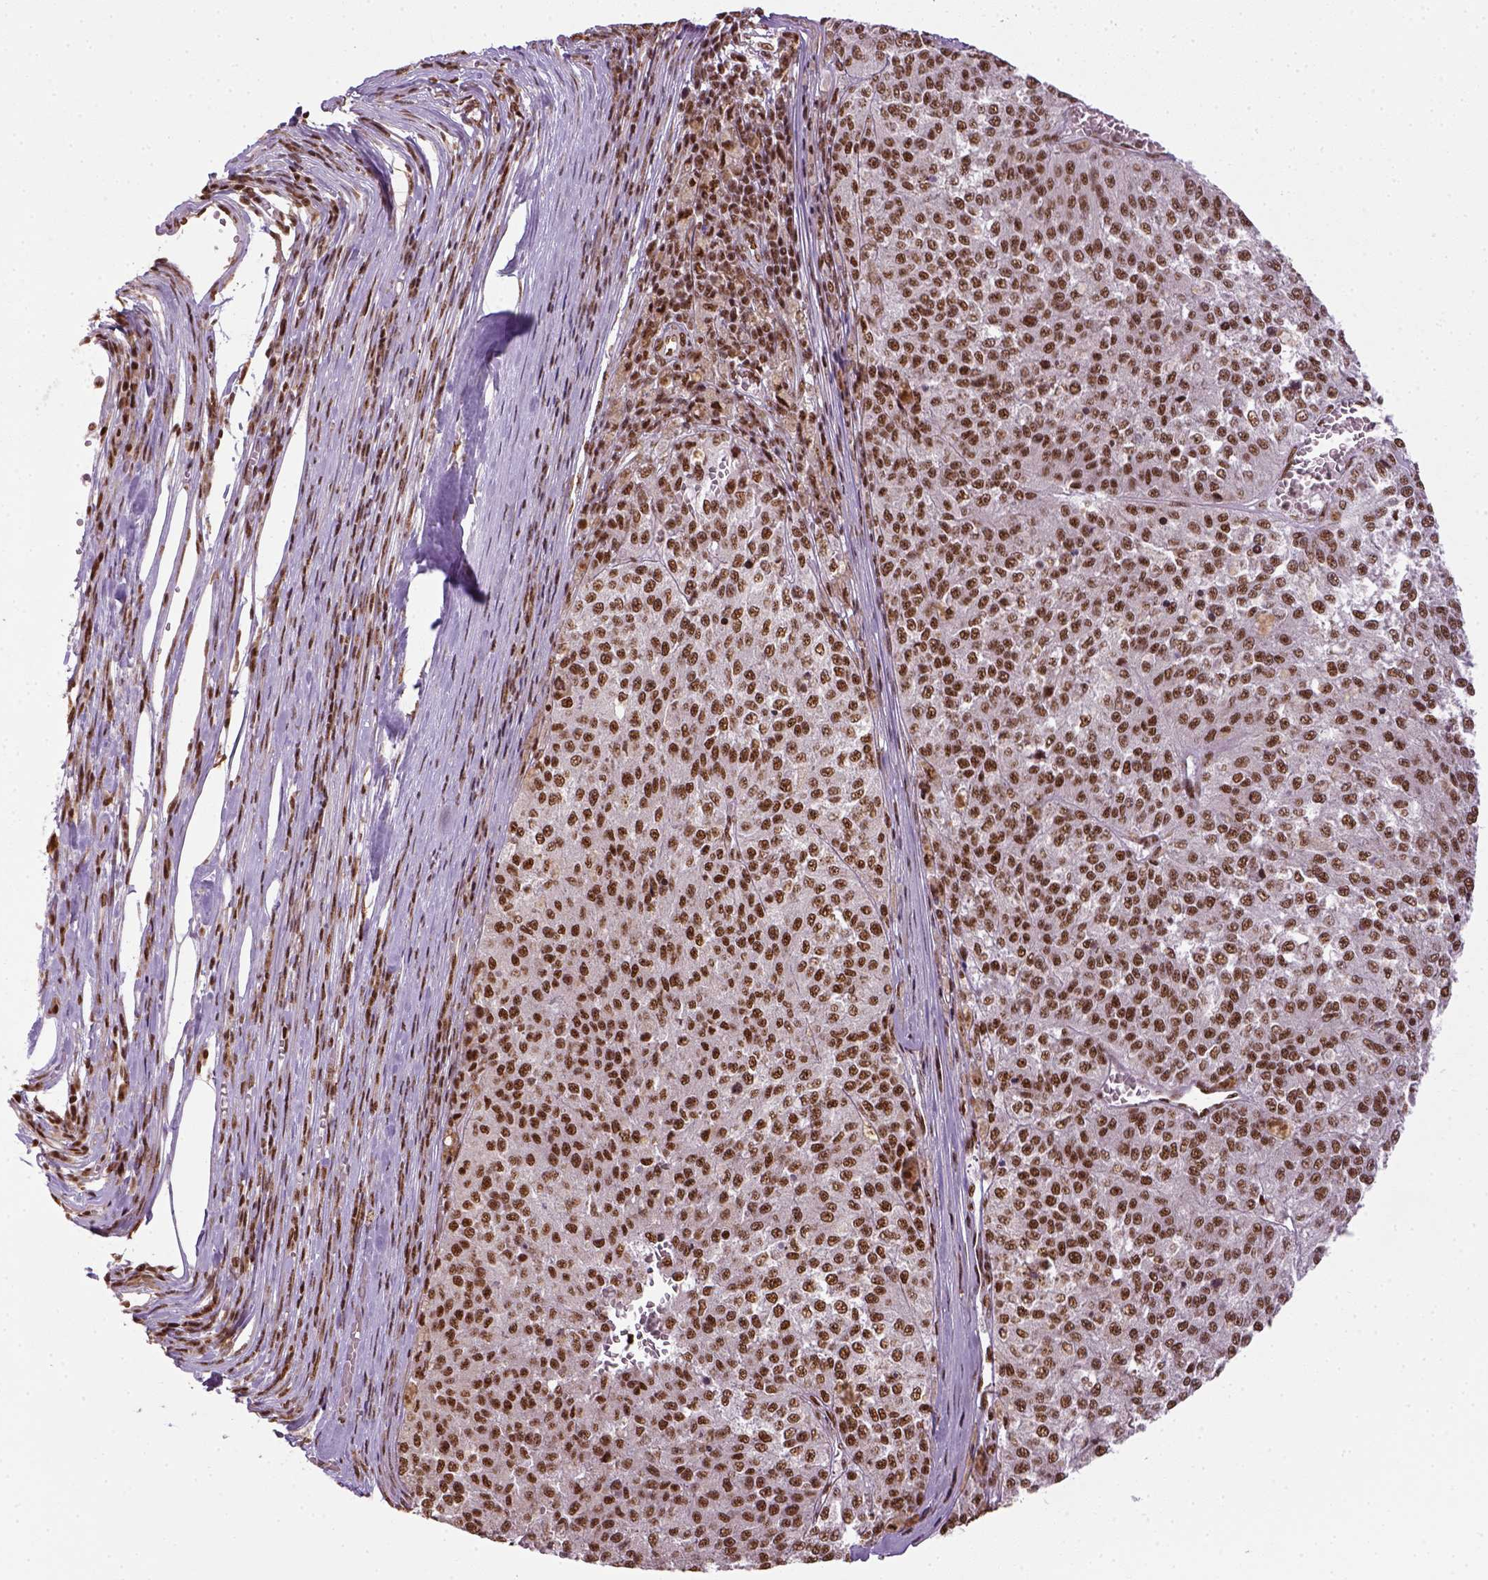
{"staining": {"intensity": "strong", "quantity": ">75%", "location": "nuclear"}, "tissue": "melanoma", "cell_type": "Tumor cells", "image_type": "cancer", "snomed": [{"axis": "morphology", "description": "Malignant melanoma, Metastatic site"}, {"axis": "topography", "description": "Lymph node"}], "caption": "The image demonstrates staining of malignant melanoma (metastatic site), revealing strong nuclear protein positivity (brown color) within tumor cells.", "gene": "CCAR1", "patient": {"sex": "female", "age": 64}}